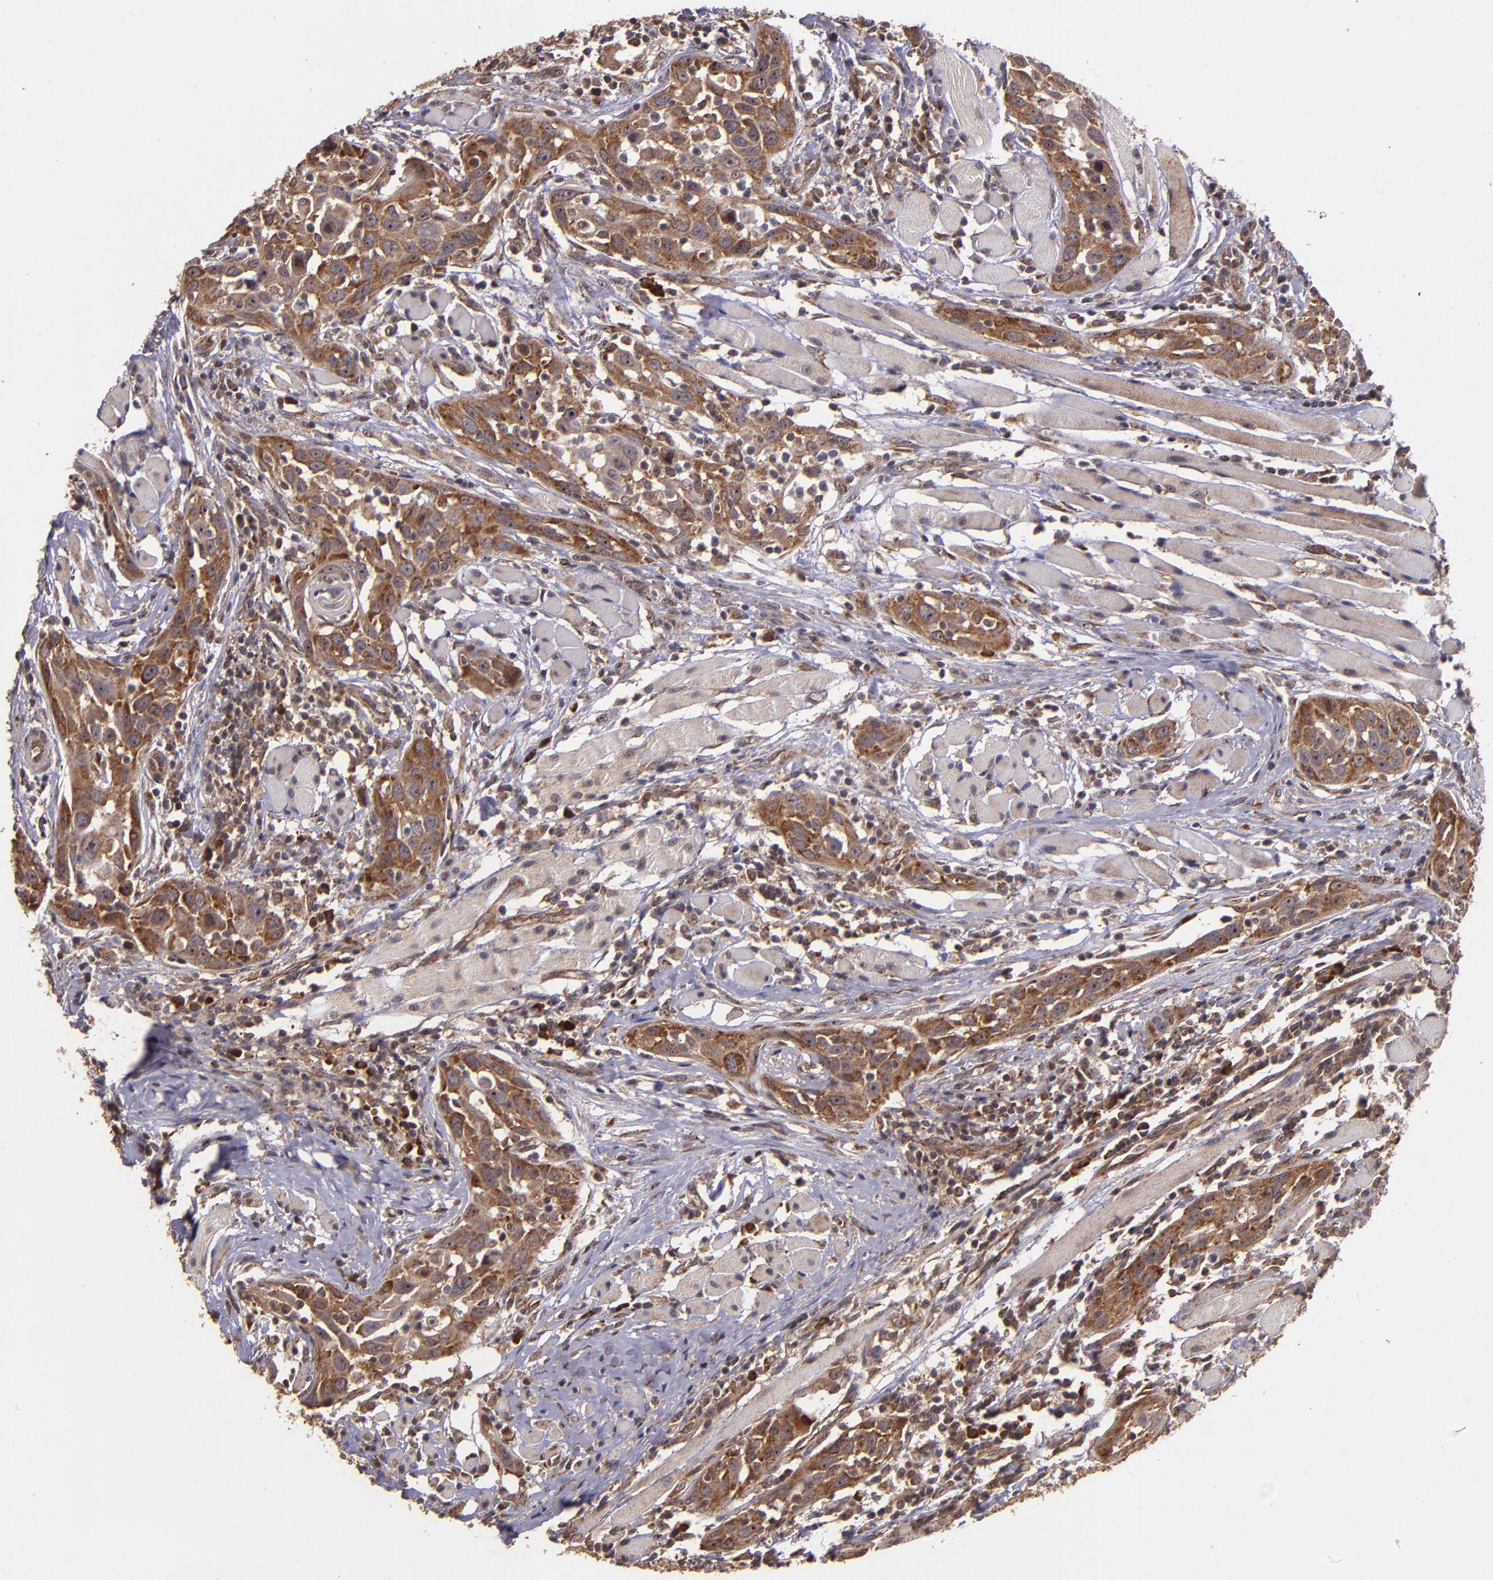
{"staining": {"intensity": "strong", "quantity": ">75%", "location": "cytoplasmic/membranous"}, "tissue": "head and neck cancer", "cell_type": "Tumor cells", "image_type": "cancer", "snomed": [{"axis": "morphology", "description": "Squamous cell carcinoma, NOS"}, {"axis": "topography", "description": "Oral tissue"}, {"axis": "topography", "description": "Head-Neck"}], "caption": "Immunohistochemical staining of human head and neck cancer (squamous cell carcinoma) exhibits high levels of strong cytoplasmic/membranous expression in about >75% of tumor cells. (DAB = brown stain, brightfield microscopy at high magnification).", "gene": "USP51", "patient": {"sex": "female", "age": 50}}